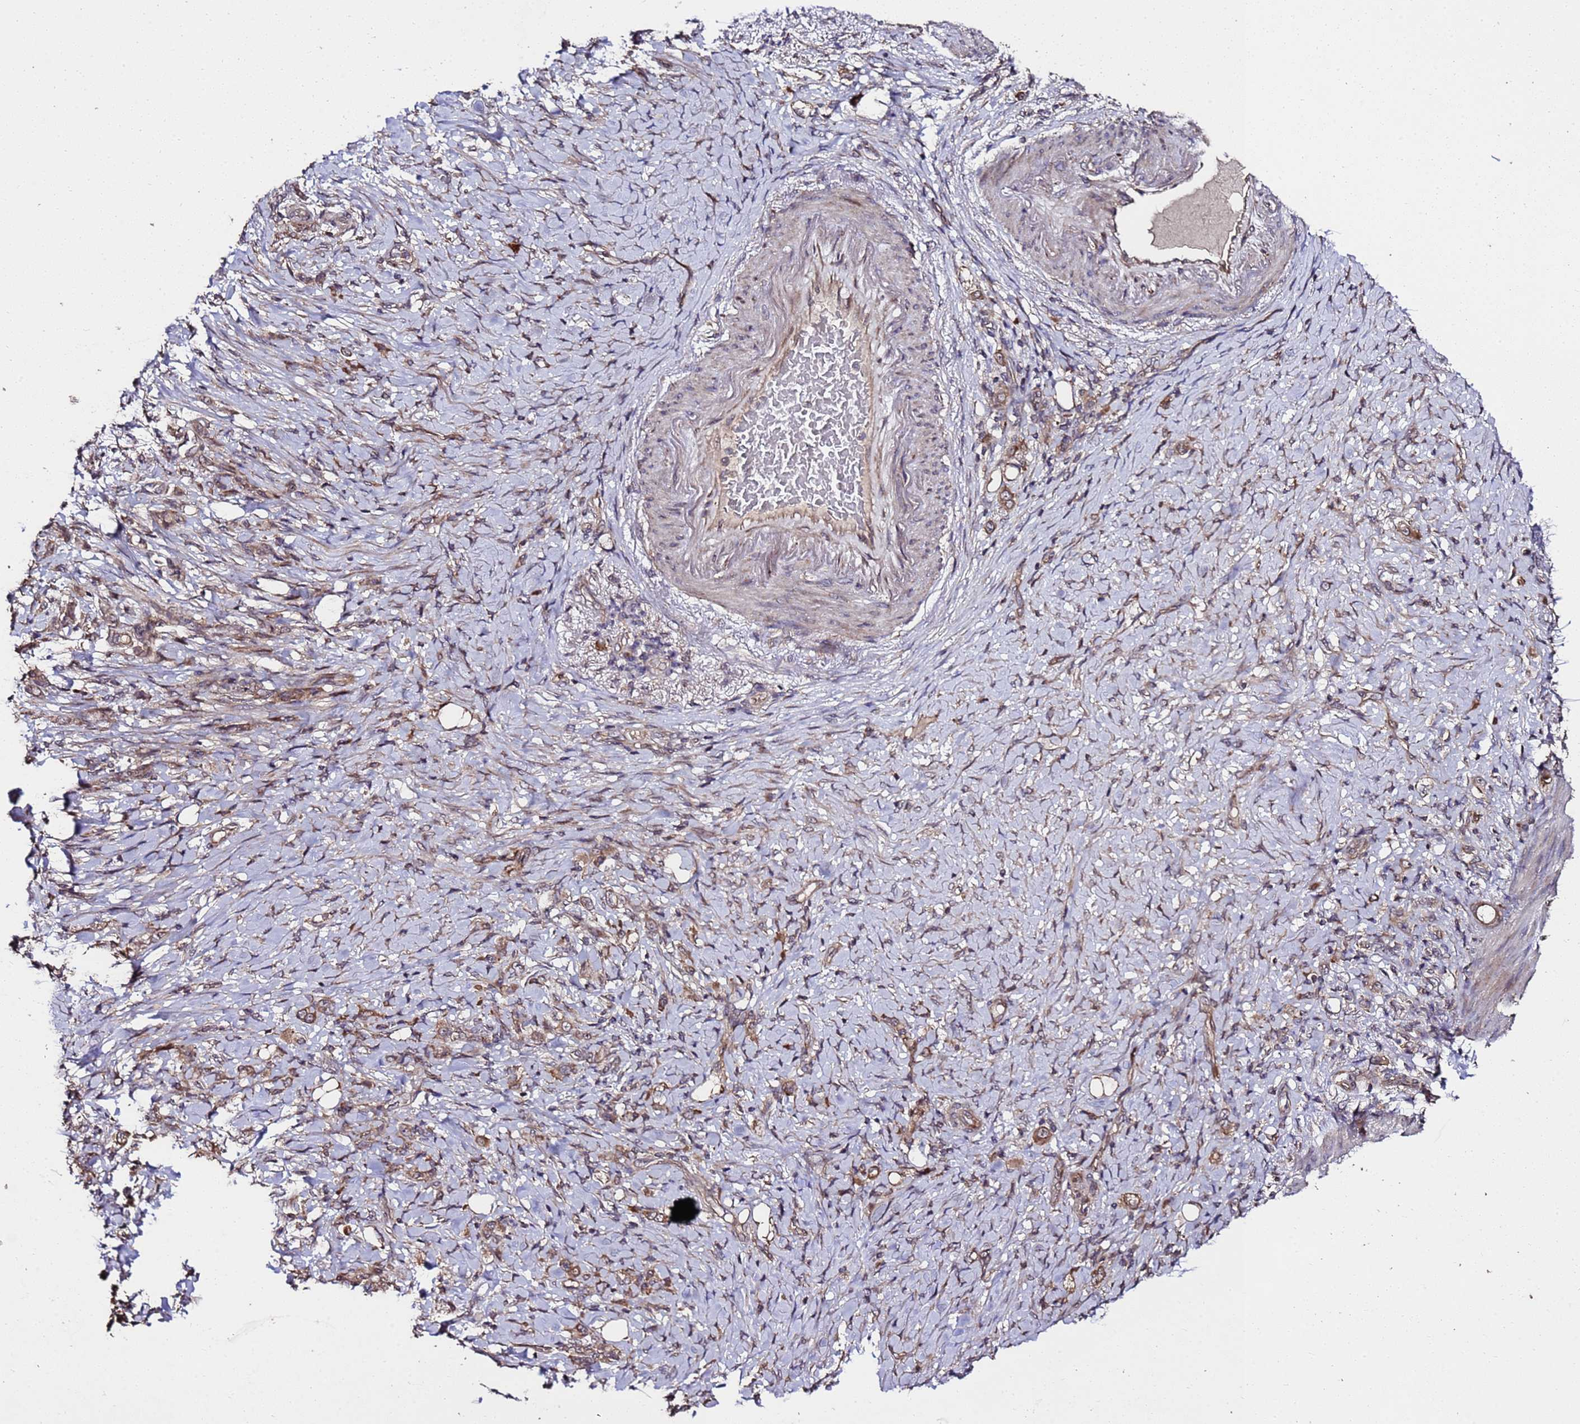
{"staining": {"intensity": "weak", "quantity": ">75%", "location": "cytoplasmic/membranous"}, "tissue": "stomach cancer", "cell_type": "Tumor cells", "image_type": "cancer", "snomed": [{"axis": "morphology", "description": "Adenocarcinoma, NOS"}, {"axis": "topography", "description": "Stomach"}], "caption": "Stomach cancer was stained to show a protein in brown. There is low levels of weak cytoplasmic/membranous positivity in about >75% of tumor cells. (DAB (3,3'-diaminobenzidine) = brown stain, brightfield microscopy at high magnification).", "gene": "PRODH", "patient": {"sex": "female", "age": 79}}